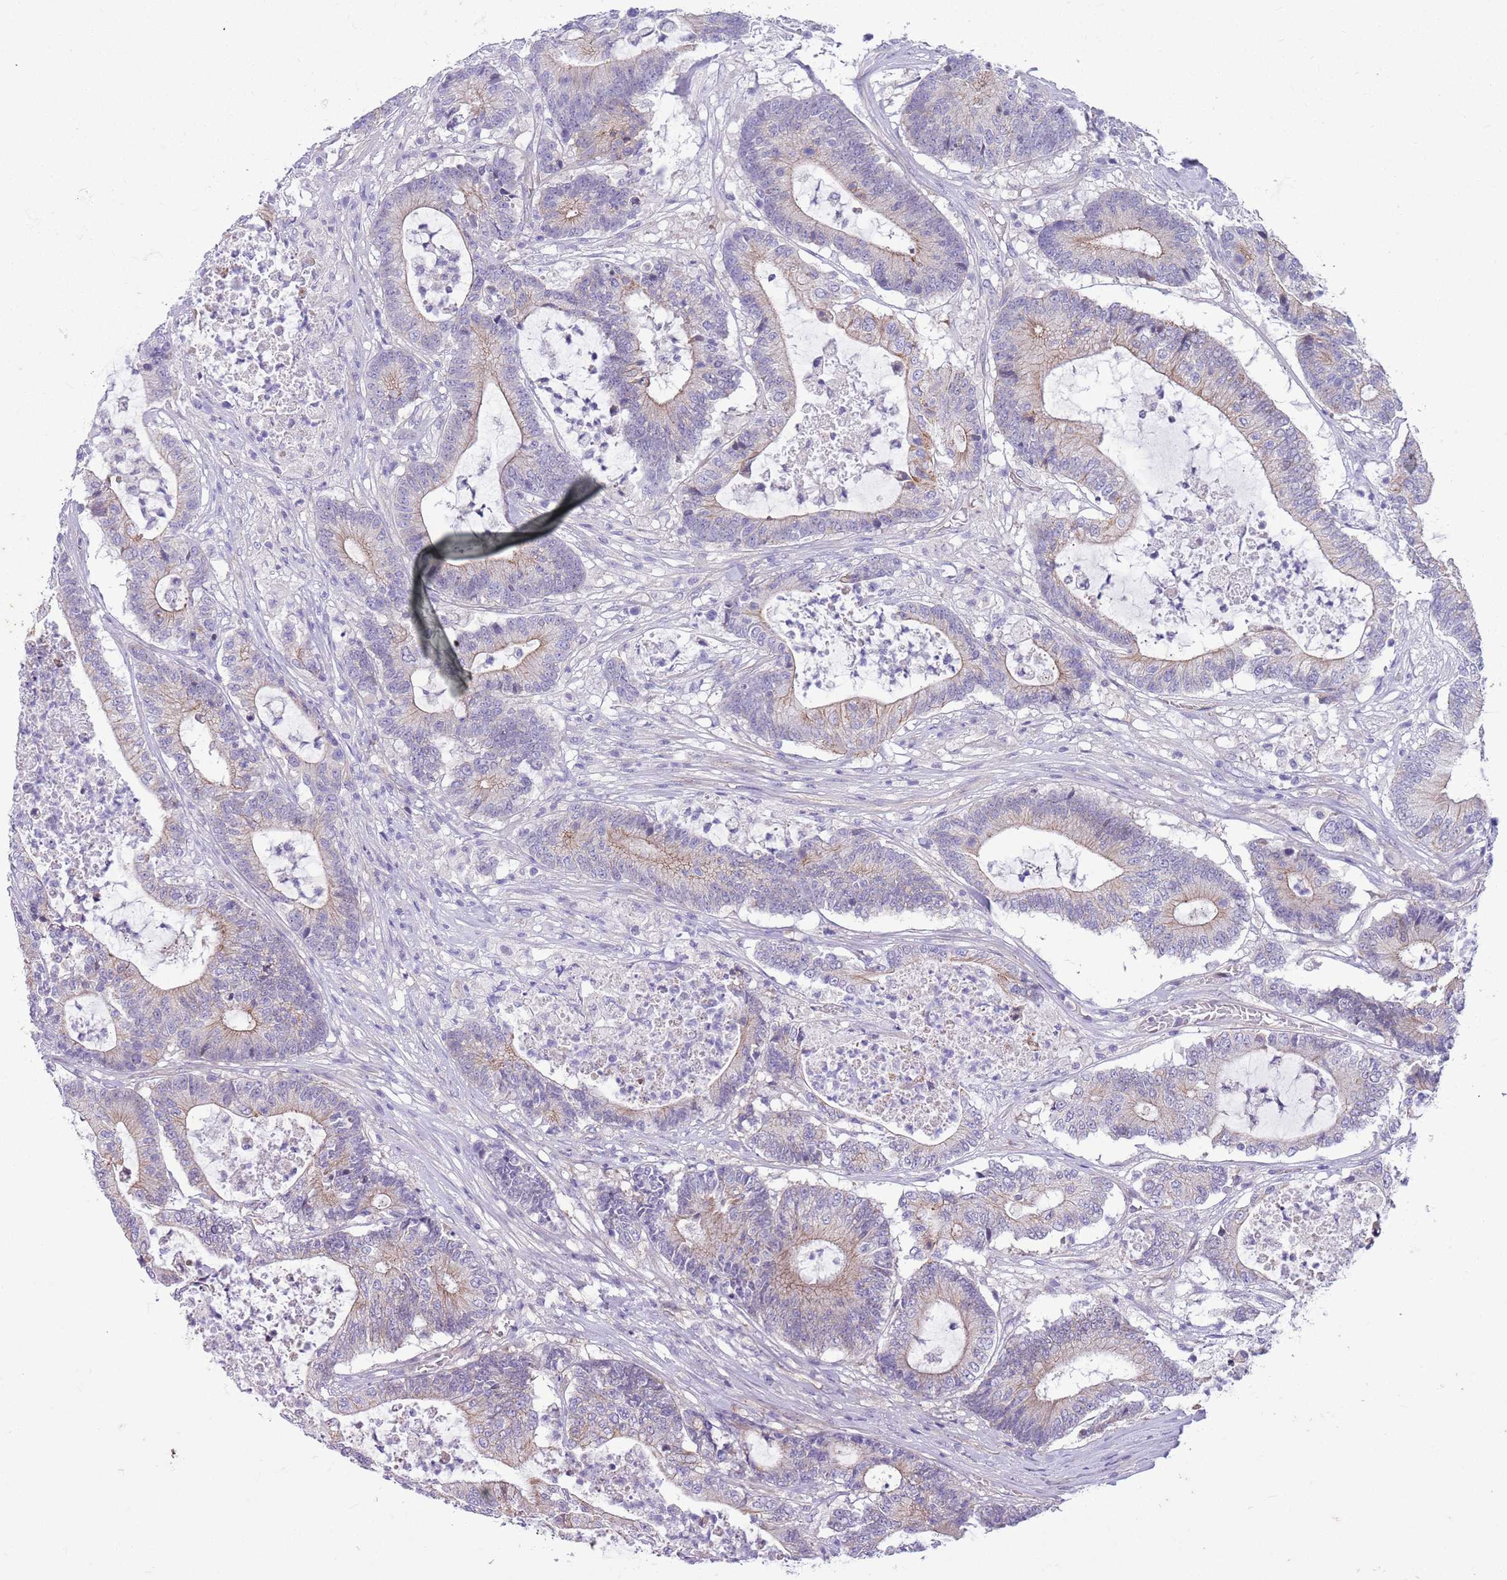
{"staining": {"intensity": "weak", "quantity": "25%-75%", "location": "cytoplasmic/membranous"}, "tissue": "colorectal cancer", "cell_type": "Tumor cells", "image_type": "cancer", "snomed": [{"axis": "morphology", "description": "Adenocarcinoma, NOS"}, {"axis": "topography", "description": "Colon"}], "caption": "Immunohistochemical staining of colorectal cancer (adenocarcinoma) demonstrates low levels of weak cytoplasmic/membranous positivity in about 25%-75% of tumor cells.", "gene": "PARP8", "patient": {"sex": "female", "age": 84}}